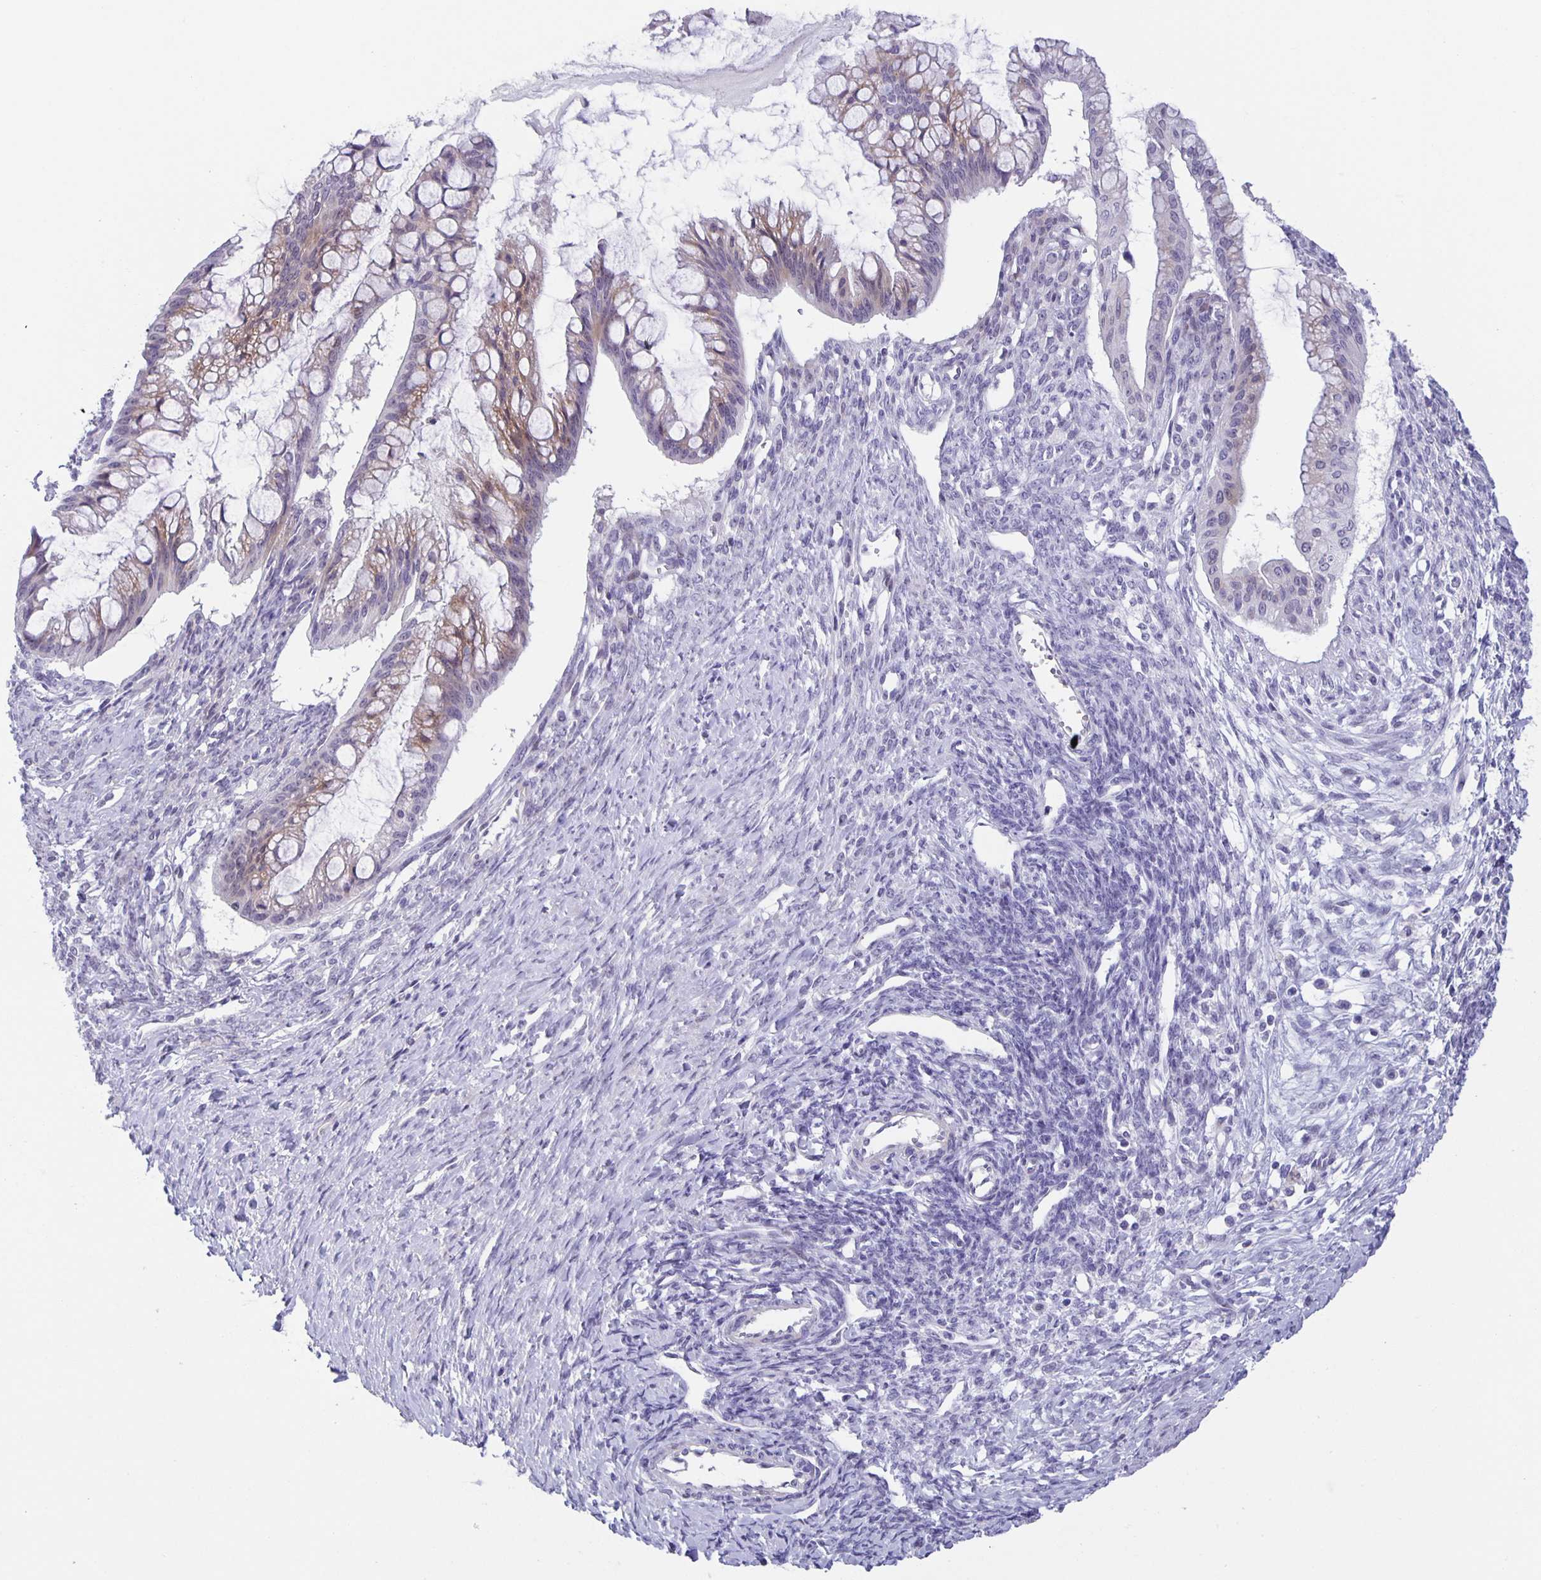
{"staining": {"intensity": "weak", "quantity": "25%-75%", "location": "cytoplasmic/membranous"}, "tissue": "ovarian cancer", "cell_type": "Tumor cells", "image_type": "cancer", "snomed": [{"axis": "morphology", "description": "Cystadenocarcinoma, mucinous, NOS"}, {"axis": "topography", "description": "Ovary"}], "caption": "Brown immunohistochemical staining in human ovarian cancer (mucinous cystadenocarcinoma) displays weak cytoplasmic/membranous expression in about 25%-75% of tumor cells. (Brightfield microscopy of DAB IHC at high magnification).", "gene": "PHRF1", "patient": {"sex": "female", "age": 73}}